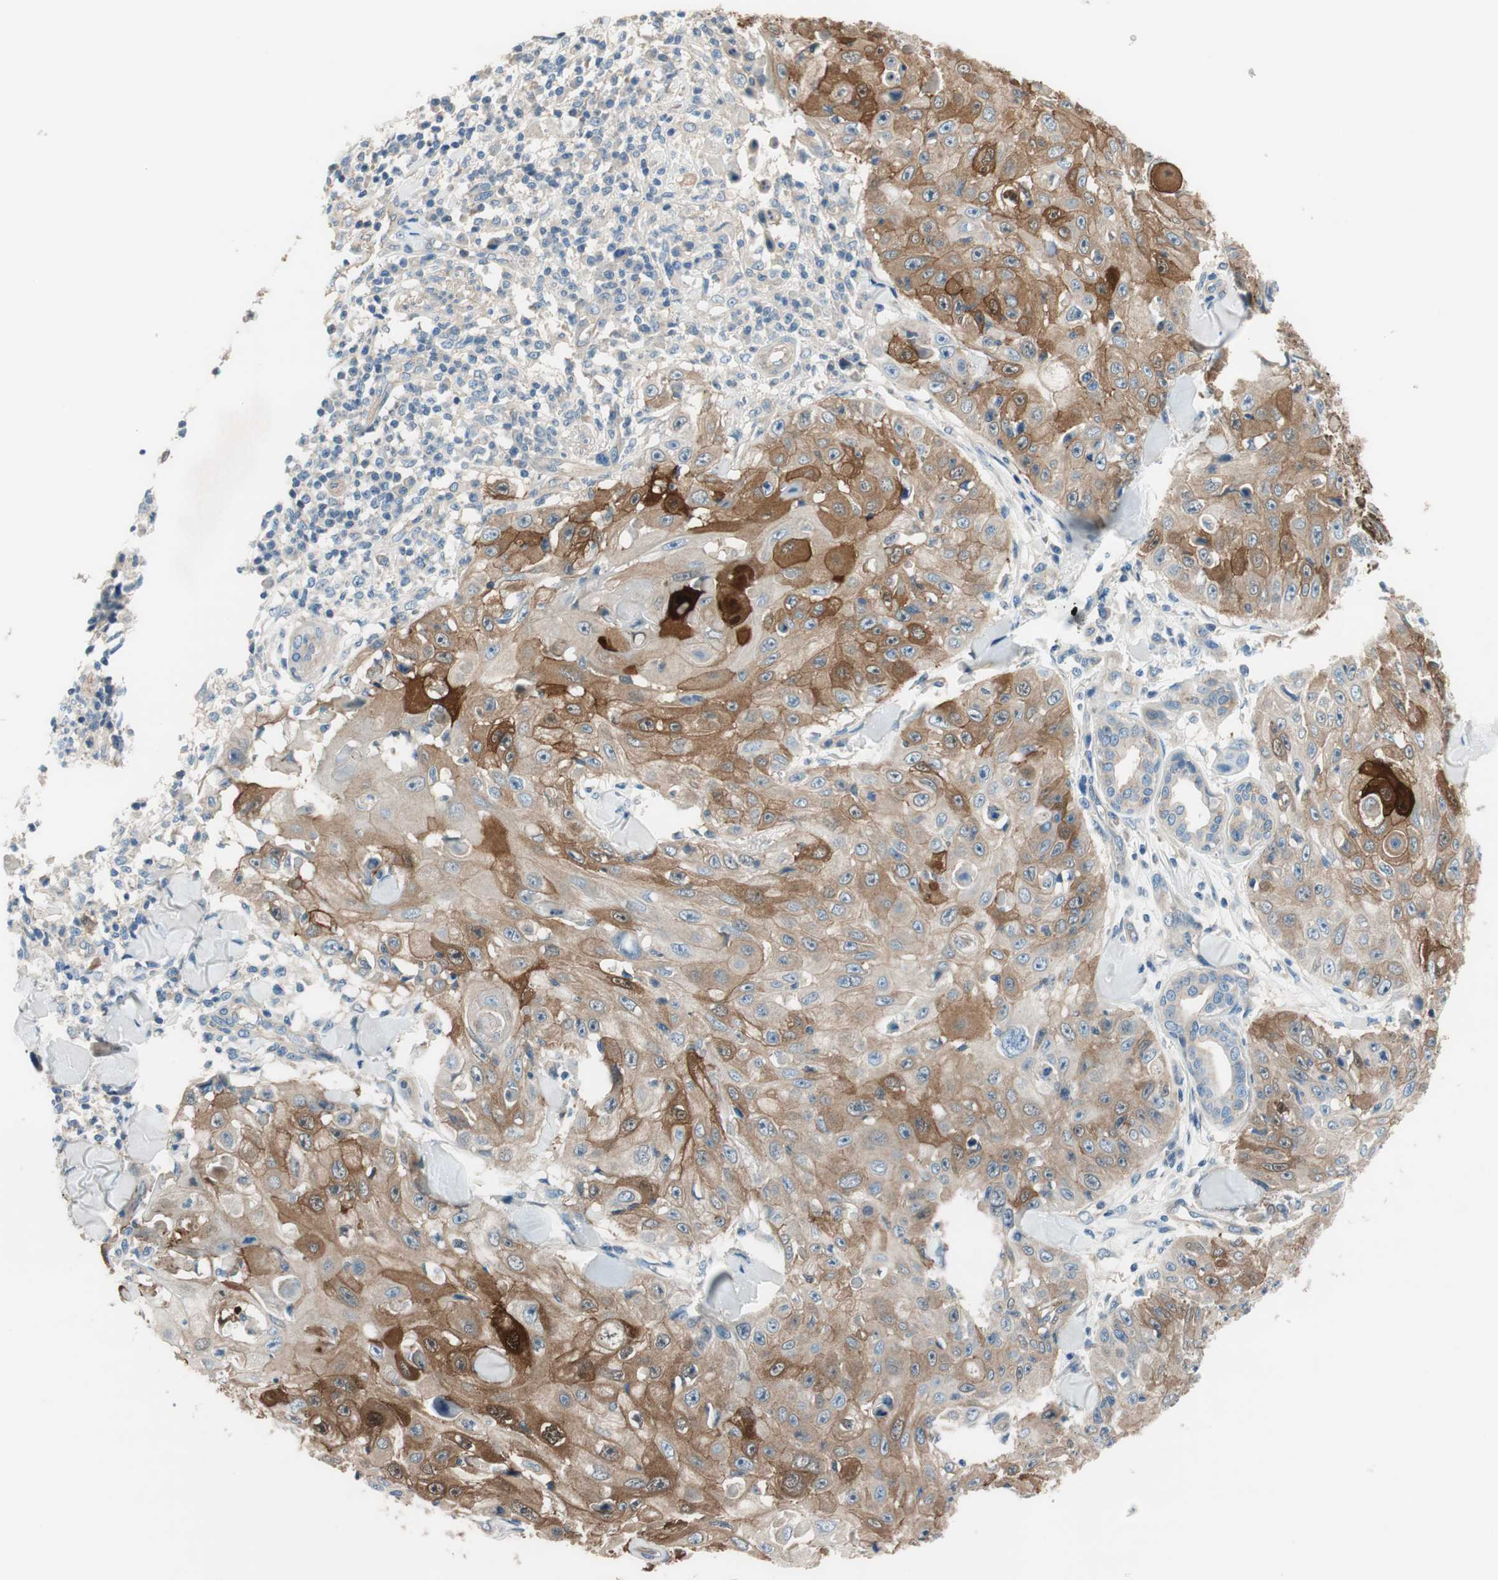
{"staining": {"intensity": "moderate", "quantity": ">75%", "location": "cytoplasmic/membranous"}, "tissue": "skin cancer", "cell_type": "Tumor cells", "image_type": "cancer", "snomed": [{"axis": "morphology", "description": "Squamous cell carcinoma, NOS"}, {"axis": "topography", "description": "Skin"}], "caption": "Immunohistochemistry (IHC) micrograph of neoplastic tissue: human squamous cell carcinoma (skin) stained using immunohistochemistry reveals medium levels of moderate protein expression localized specifically in the cytoplasmic/membranous of tumor cells, appearing as a cytoplasmic/membranous brown color.", "gene": "CALML3", "patient": {"sex": "male", "age": 86}}